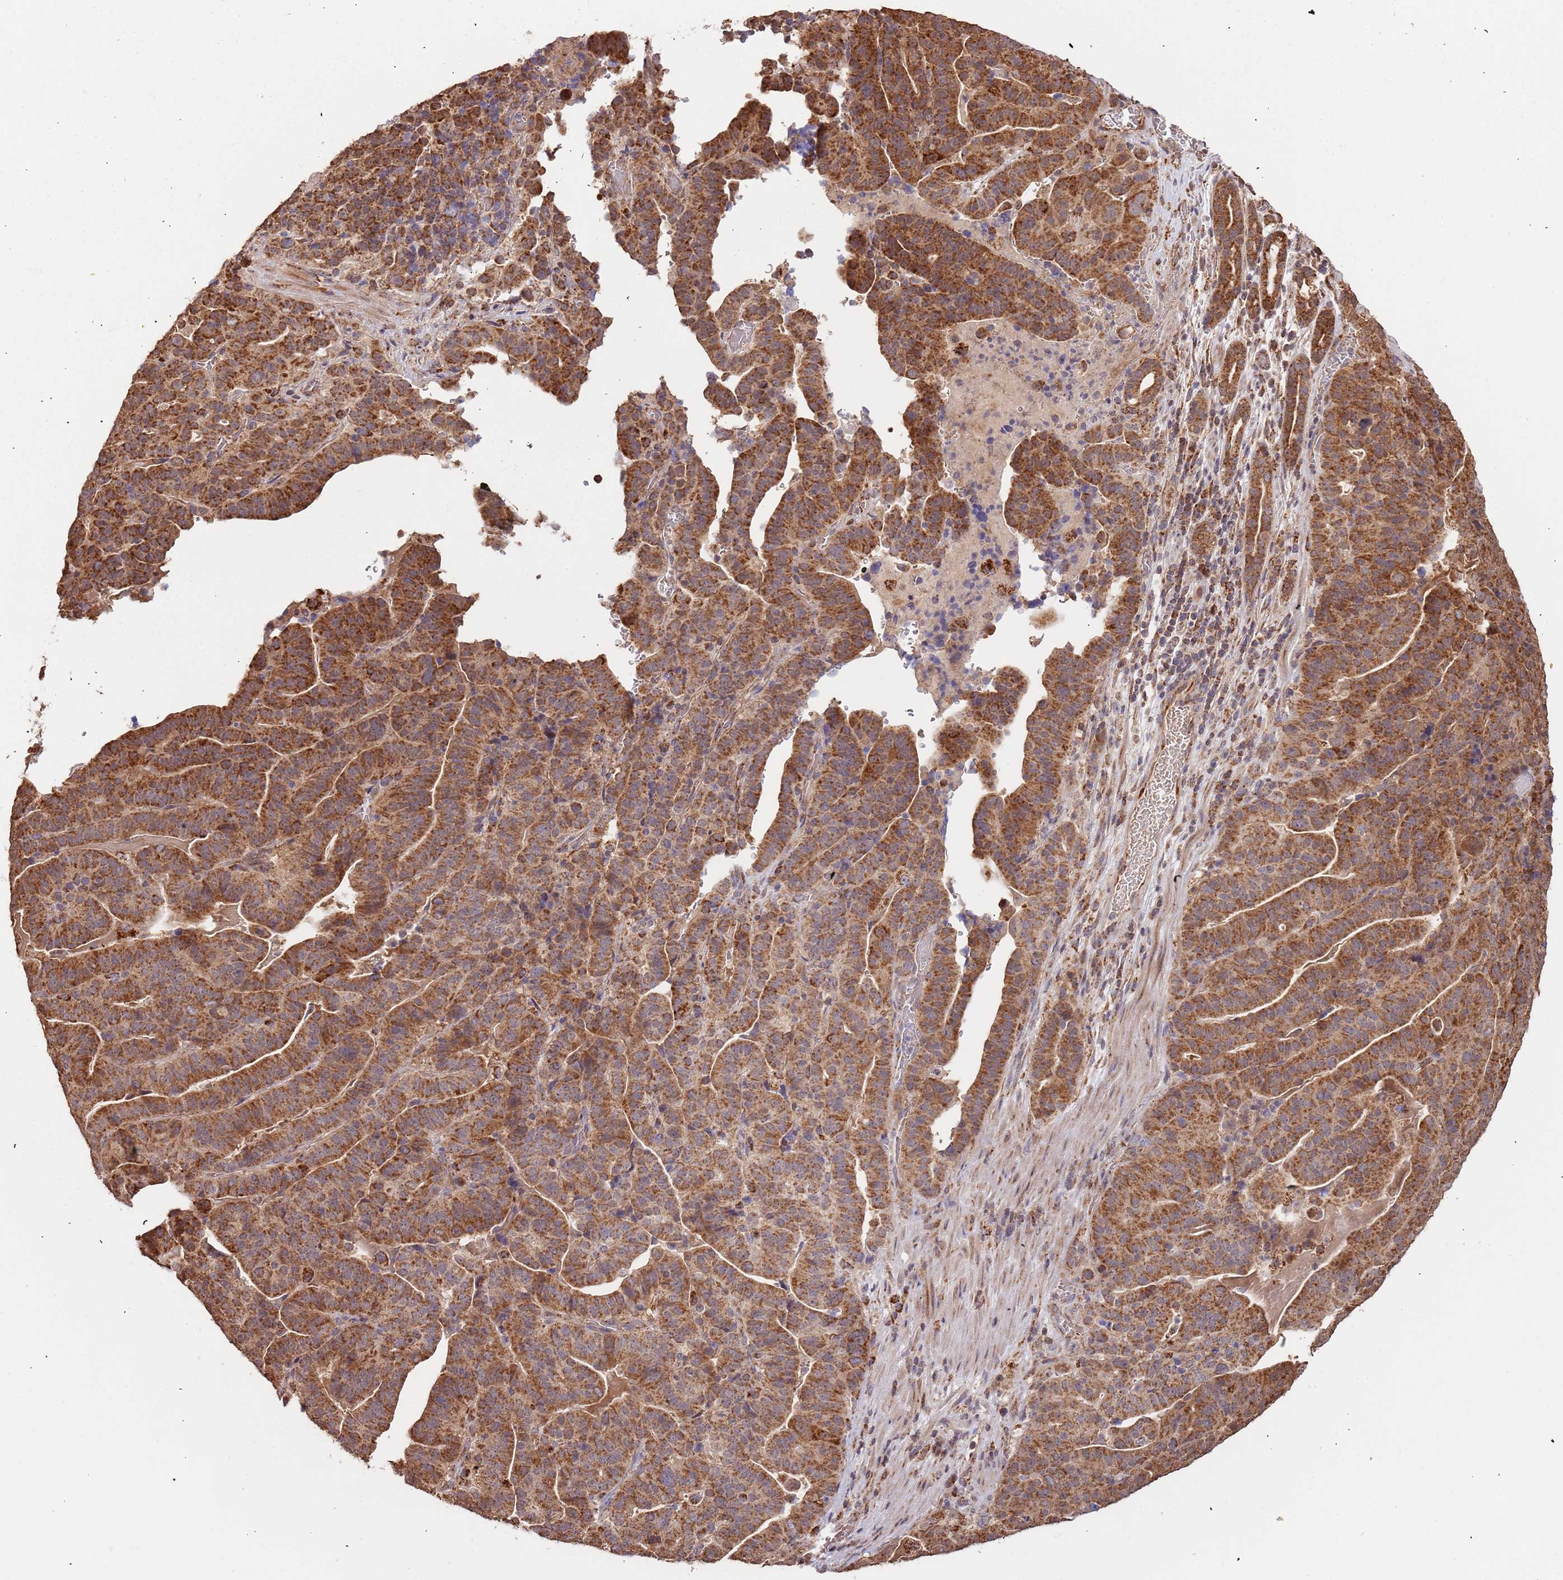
{"staining": {"intensity": "strong", "quantity": ">75%", "location": "cytoplasmic/membranous"}, "tissue": "stomach cancer", "cell_type": "Tumor cells", "image_type": "cancer", "snomed": [{"axis": "morphology", "description": "Adenocarcinoma, NOS"}, {"axis": "topography", "description": "Stomach"}], "caption": "This histopathology image demonstrates immunohistochemistry staining of human stomach cancer (adenocarcinoma), with high strong cytoplasmic/membranous expression in approximately >75% of tumor cells.", "gene": "IL17RD", "patient": {"sex": "male", "age": 48}}